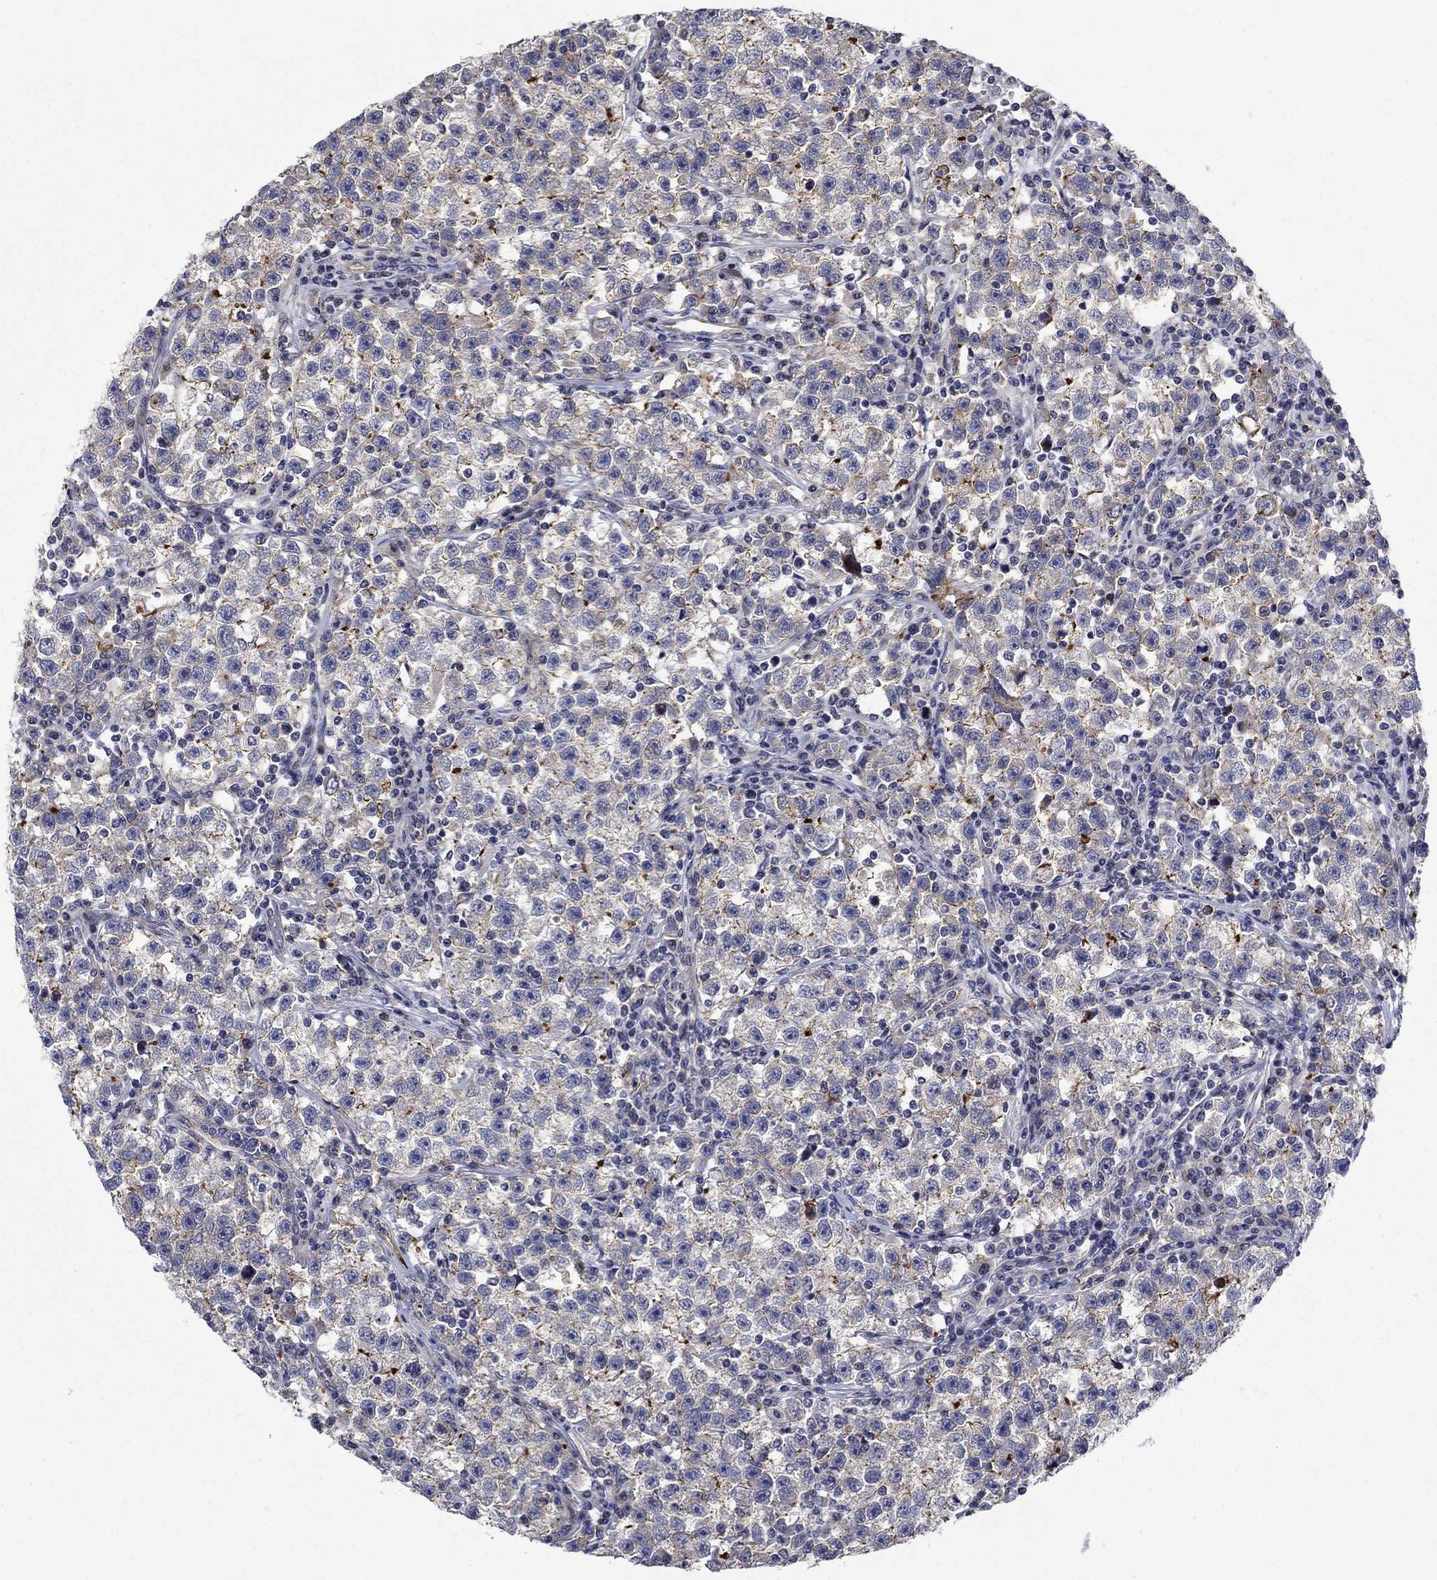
{"staining": {"intensity": "weak", "quantity": ">75%", "location": "cytoplasmic/membranous"}, "tissue": "testis cancer", "cell_type": "Tumor cells", "image_type": "cancer", "snomed": [{"axis": "morphology", "description": "Seminoma, NOS"}, {"axis": "topography", "description": "Testis"}], "caption": "This micrograph shows seminoma (testis) stained with immunohistochemistry to label a protein in brown. The cytoplasmic/membranous of tumor cells show weak positivity for the protein. Nuclei are counter-stained blue.", "gene": "SLC7A1", "patient": {"sex": "male", "age": 22}}